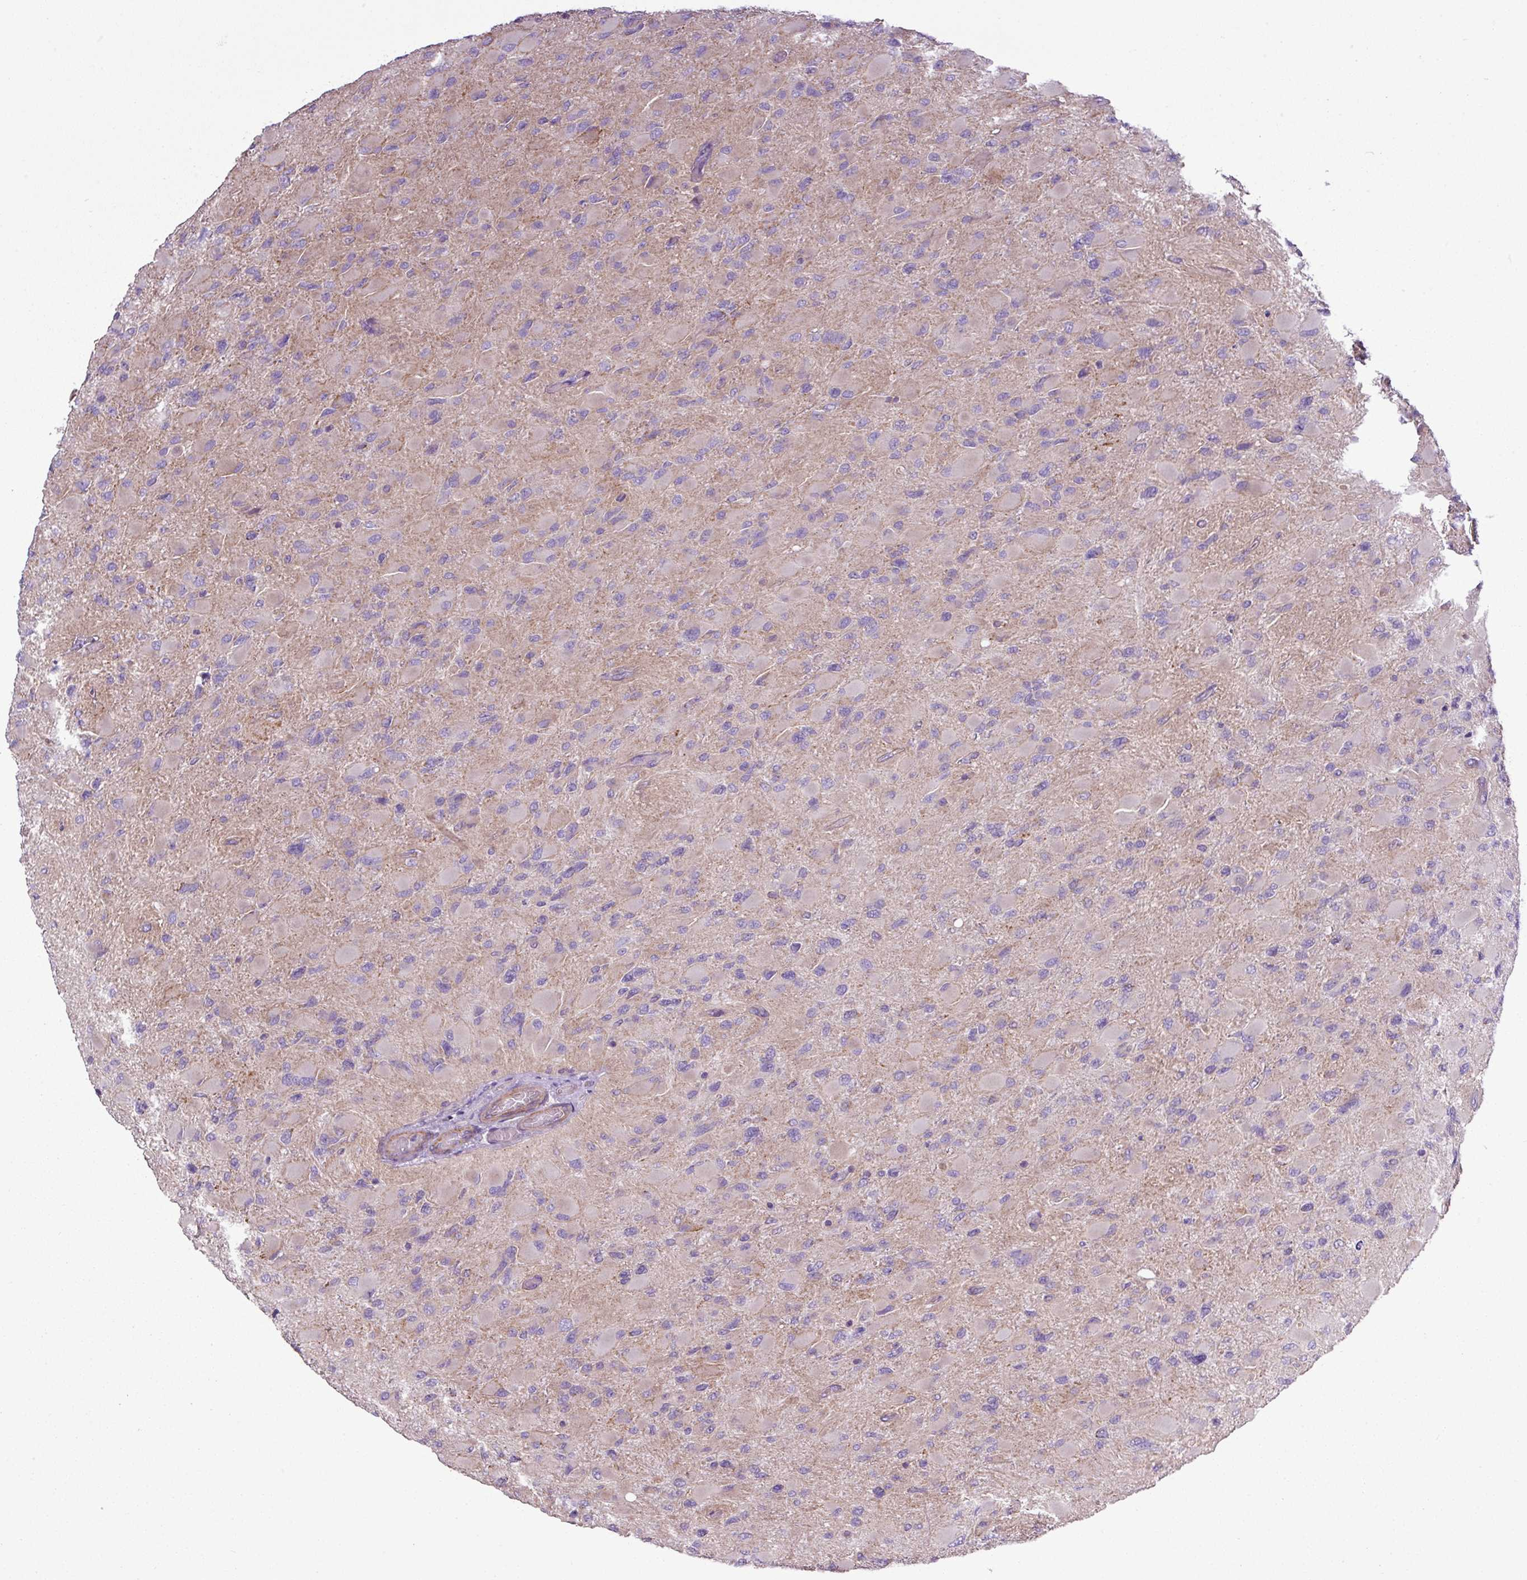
{"staining": {"intensity": "negative", "quantity": "none", "location": "none"}, "tissue": "glioma", "cell_type": "Tumor cells", "image_type": "cancer", "snomed": [{"axis": "morphology", "description": "Glioma, malignant, High grade"}, {"axis": "topography", "description": "Cerebral cortex"}], "caption": "Immunohistochemical staining of human glioma exhibits no significant positivity in tumor cells.", "gene": "BTN2A2", "patient": {"sex": "female", "age": 36}}